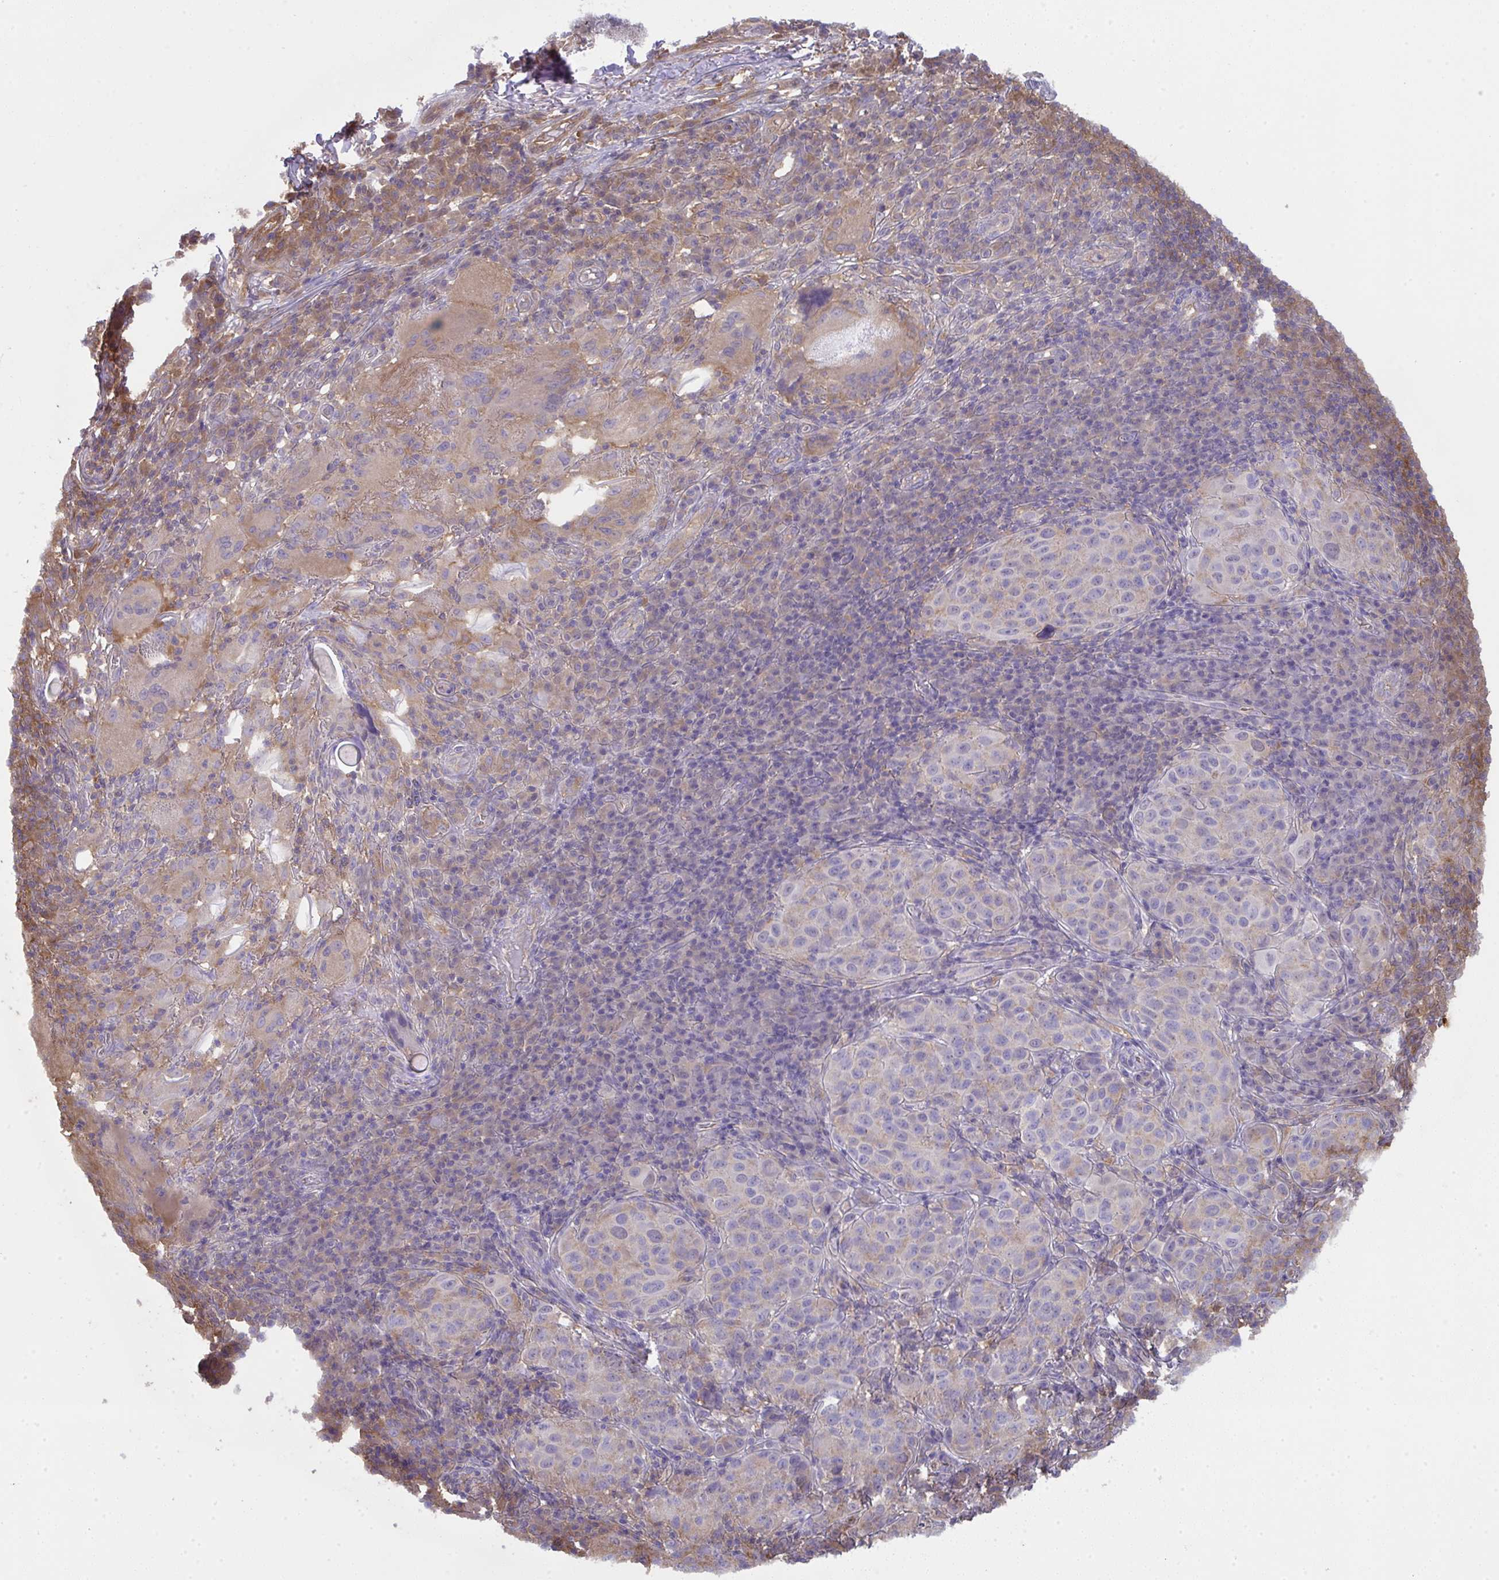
{"staining": {"intensity": "moderate", "quantity": "25%-75%", "location": "cytoplasmic/membranous"}, "tissue": "melanoma", "cell_type": "Tumor cells", "image_type": "cancer", "snomed": [{"axis": "morphology", "description": "Malignant melanoma, NOS"}, {"axis": "topography", "description": "Skin"}], "caption": "A photomicrograph of malignant melanoma stained for a protein shows moderate cytoplasmic/membranous brown staining in tumor cells. The staining is performed using DAB (3,3'-diaminobenzidine) brown chromogen to label protein expression. The nuclei are counter-stained blue using hematoxylin.", "gene": "ALDH16A1", "patient": {"sex": "male", "age": 38}}